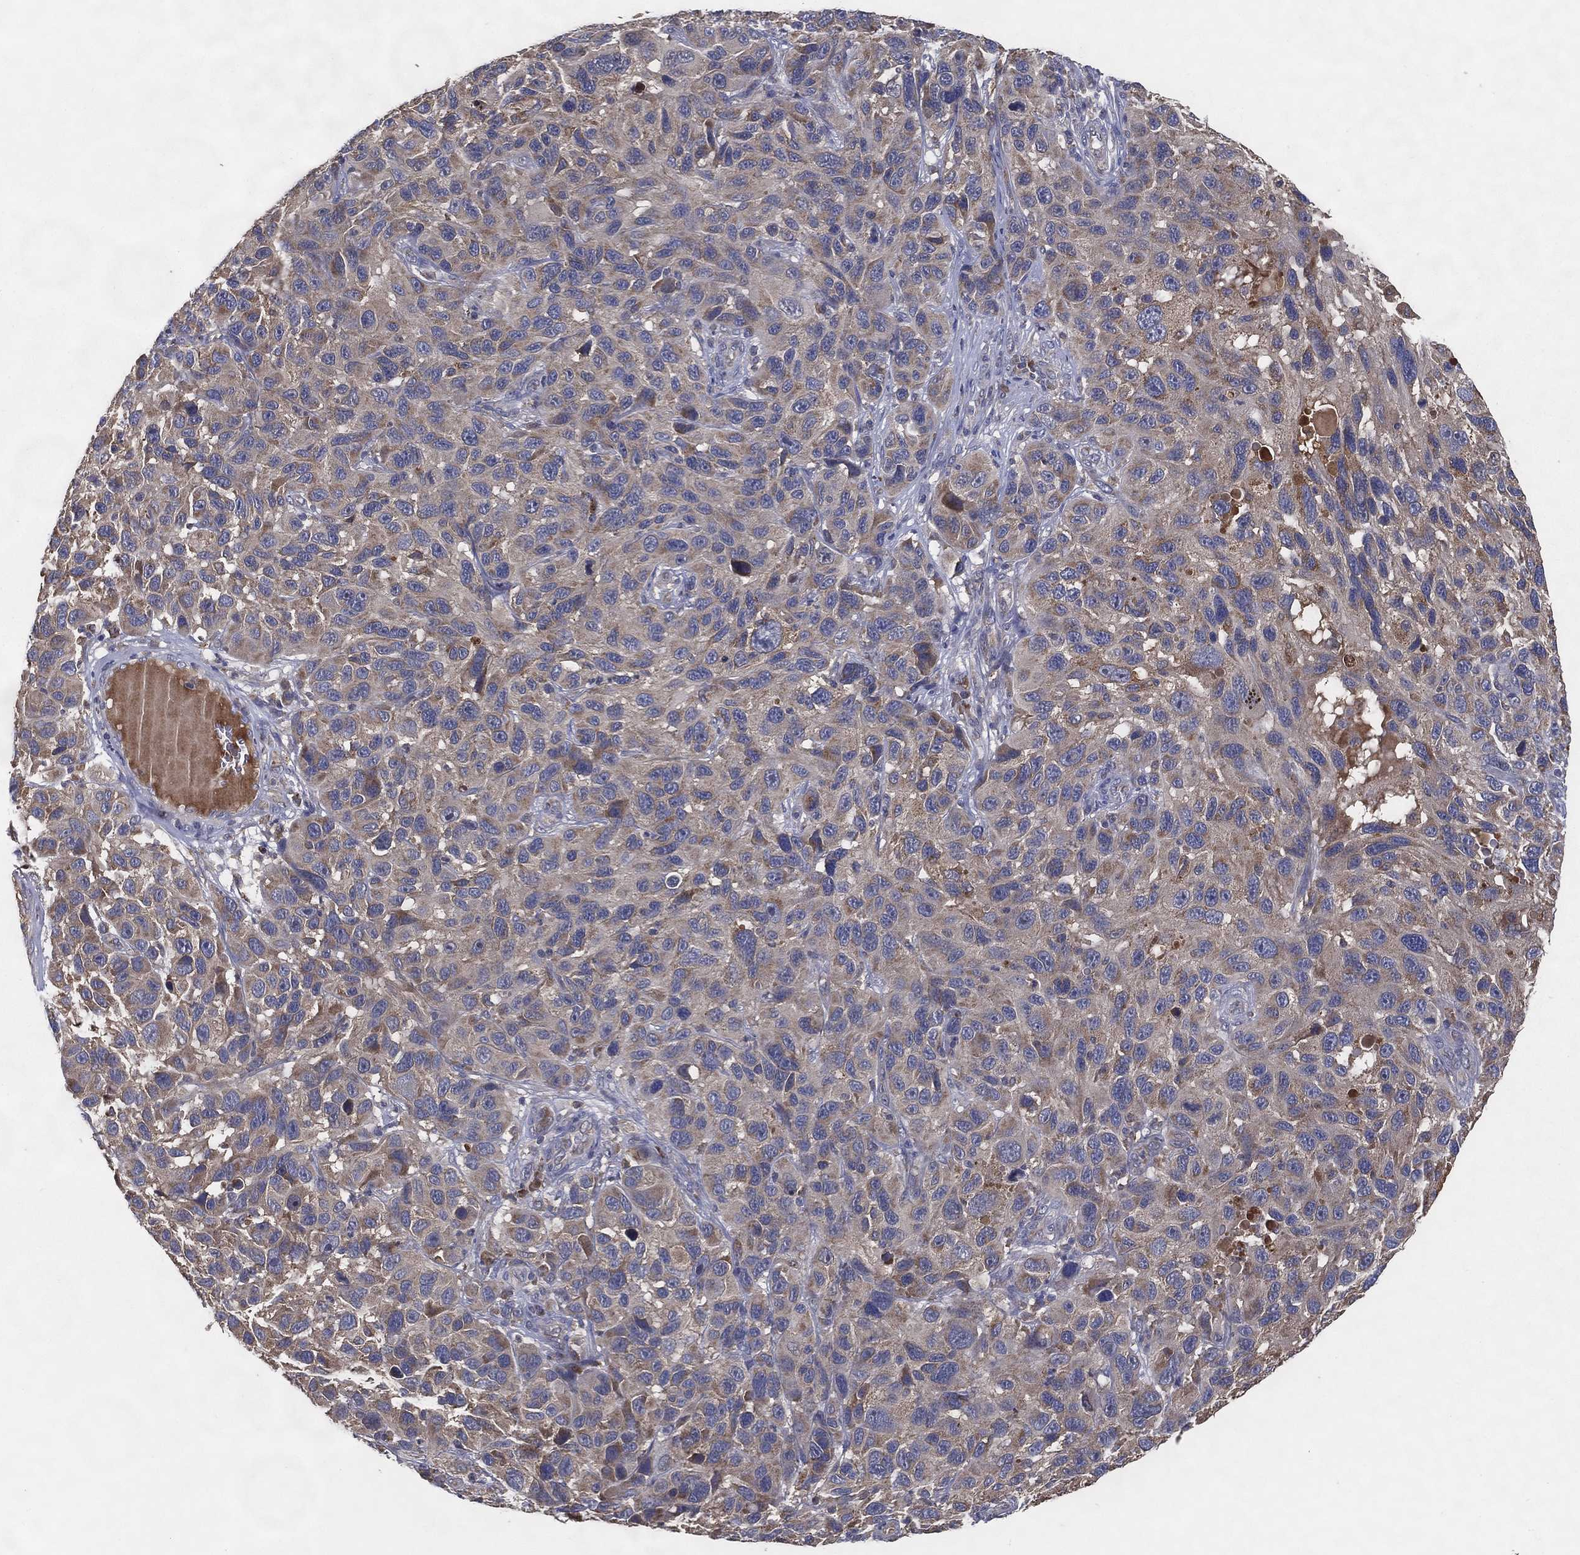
{"staining": {"intensity": "moderate", "quantity": "25%-75%", "location": "cytoplasmic/membranous"}, "tissue": "melanoma", "cell_type": "Tumor cells", "image_type": "cancer", "snomed": [{"axis": "morphology", "description": "Malignant melanoma, NOS"}, {"axis": "topography", "description": "Skin"}], "caption": "Protein expression analysis of human malignant melanoma reveals moderate cytoplasmic/membranous staining in approximately 25%-75% of tumor cells.", "gene": "MT-ND1", "patient": {"sex": "male", "age": 53}}